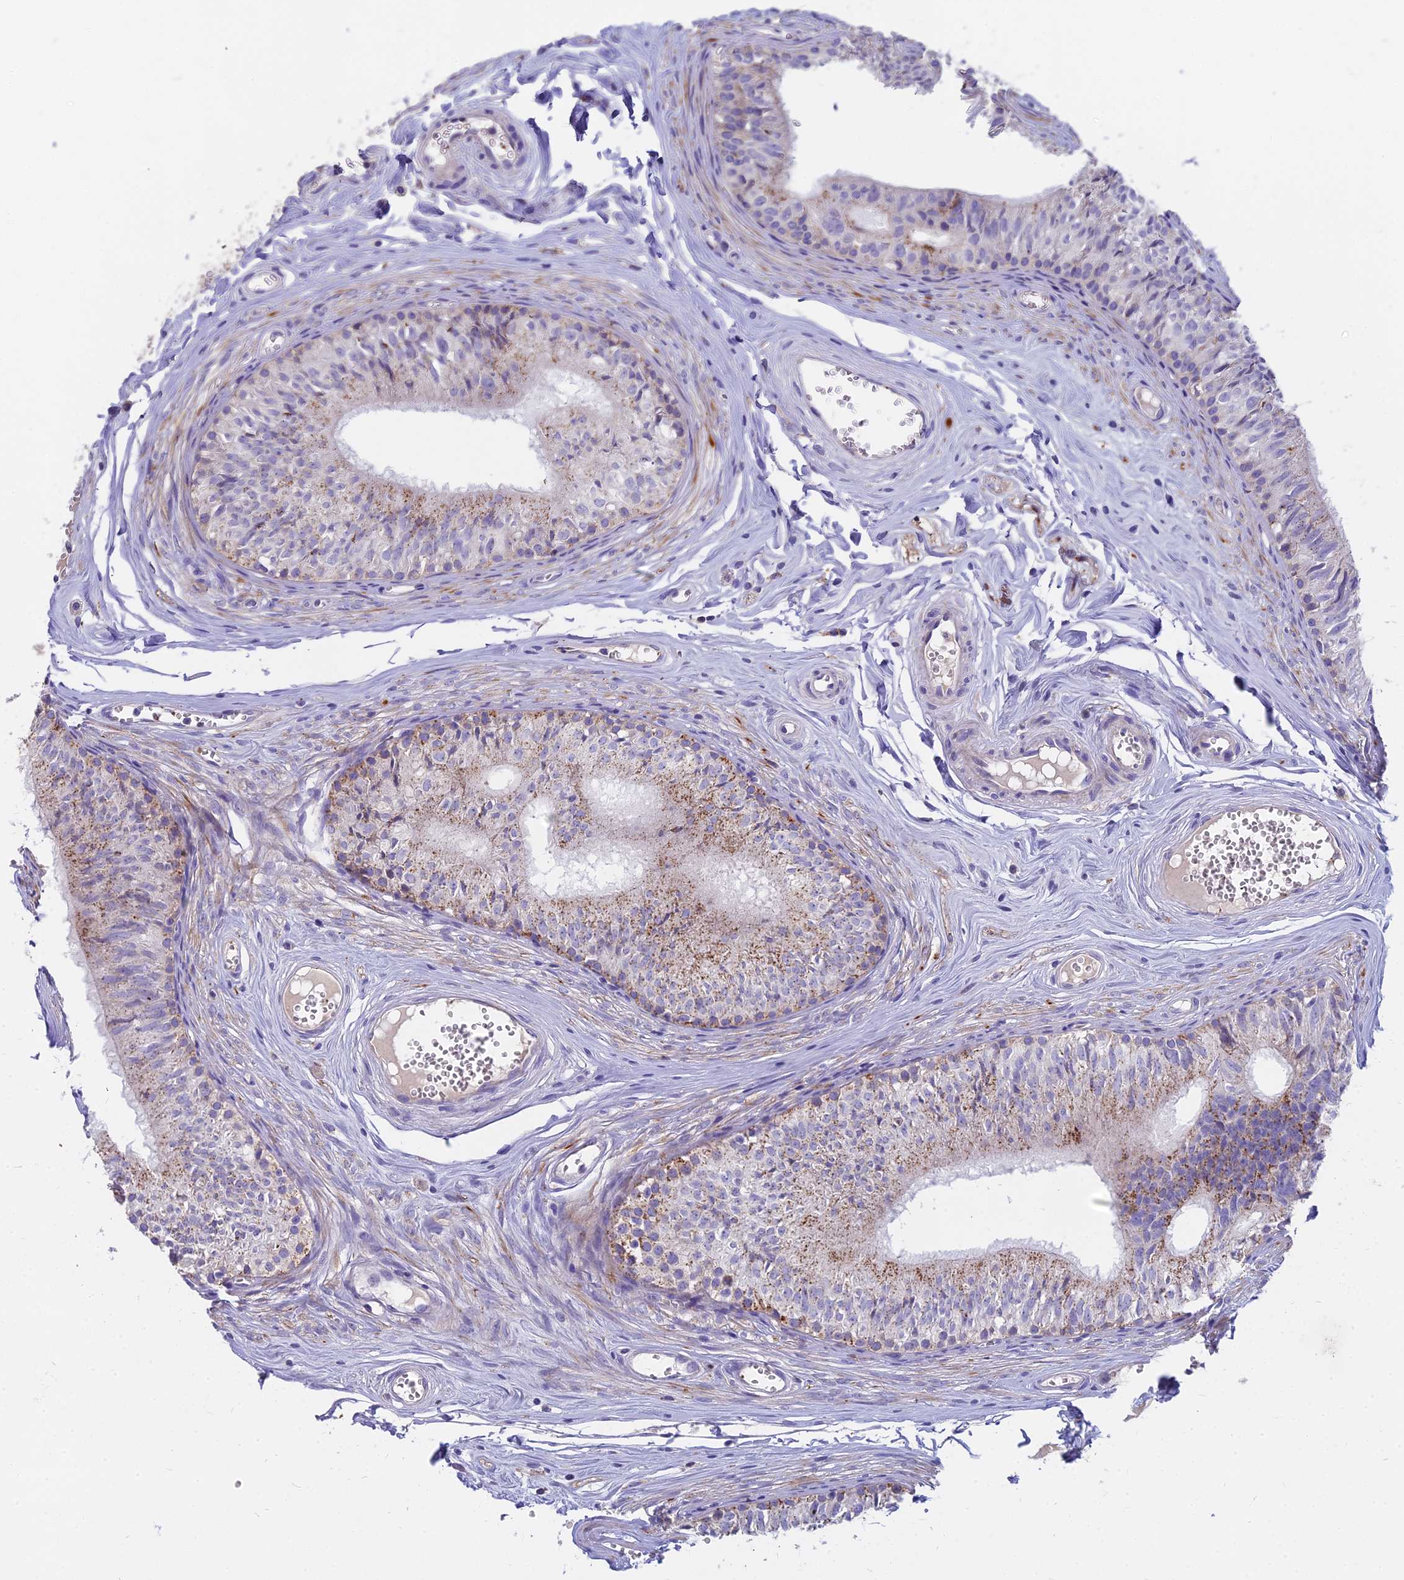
{"staining": {"intensity": "moderate", "quantity": "<25%", "location": "cytoplasmic/membranous"}, "tissue": "epididymis", "cell_type": "Glandular cells", "image_type": "normal", "snomed": [{"axis": "morphology", "description": "Normal tissue, NOS"}, {"axis": "topography", "description": "Epididymis"}], "caption": "About <25% of glandular cells in benign epididymis display moderate cytoplasmic/membranous protein staining as visualized by brown immunohistochemical staining.", "gene": "FRMPD1", "patient": {"sex": "male", "age": 36}}